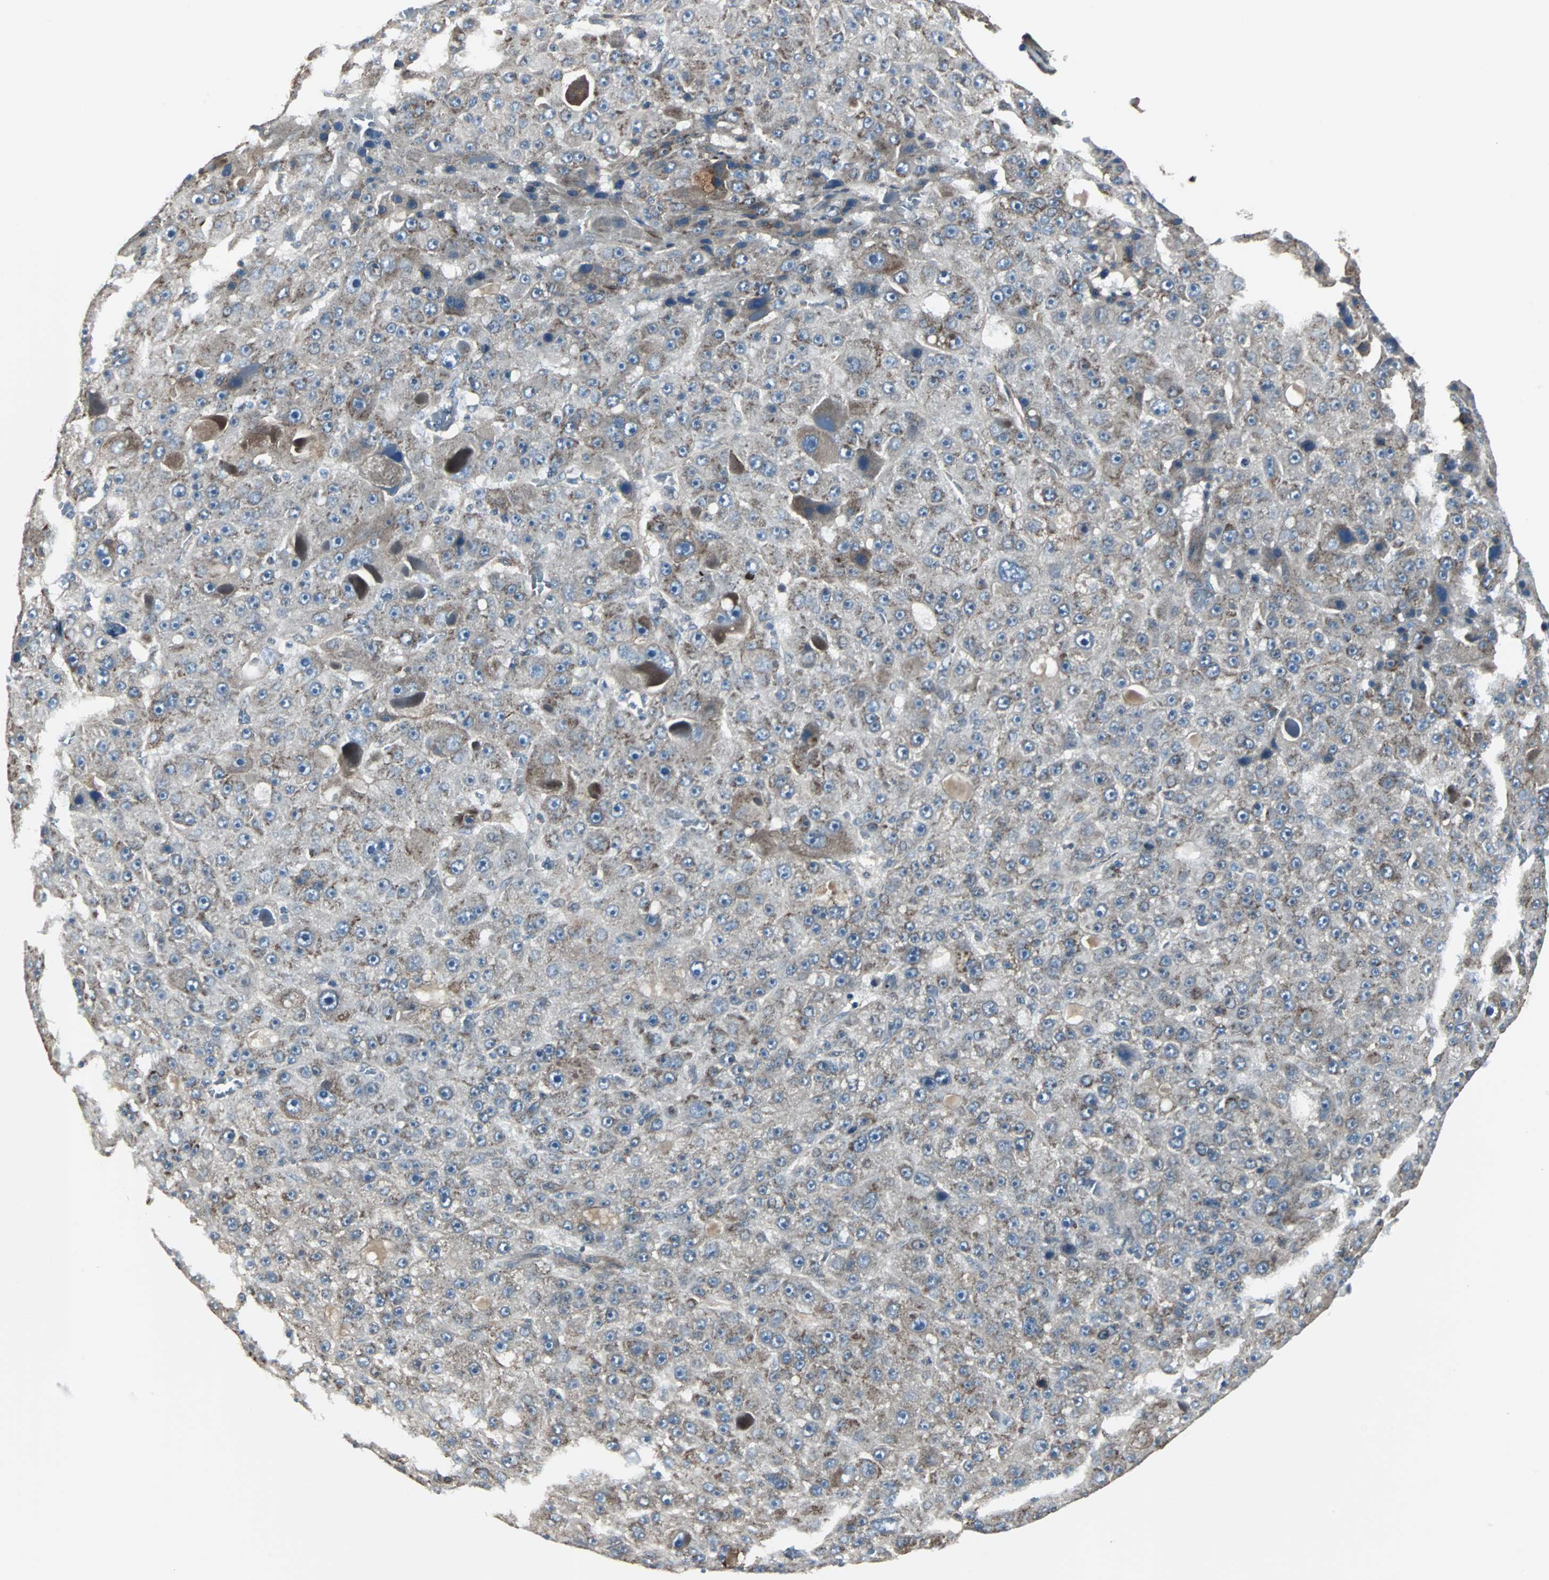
{"staining": {"intensity": "weak", "quantity": "25%-75%", "location": "cytoplasmic/membranous"}, "tissue": "liver cancer", "cell_type": "Tumor cells", "image_type": "cancer", "snomed": [{"axis": "morphology", "description": "Carcinoma, Hepatocellular, NOS"}, {"axis": "topography", "description": "Liver"}], "caption": "The image demonstrates staining of liver cancer, revealing weak cytoplasmic/membranous protein staining (brown color) within tumor cells. The staining was performed using DAB, with brown indicating positive protein expression. Nuclei are stained blue with hematoxylin.", "gene": "CHP1", "patient": {"sex": "male", "age": 76}}